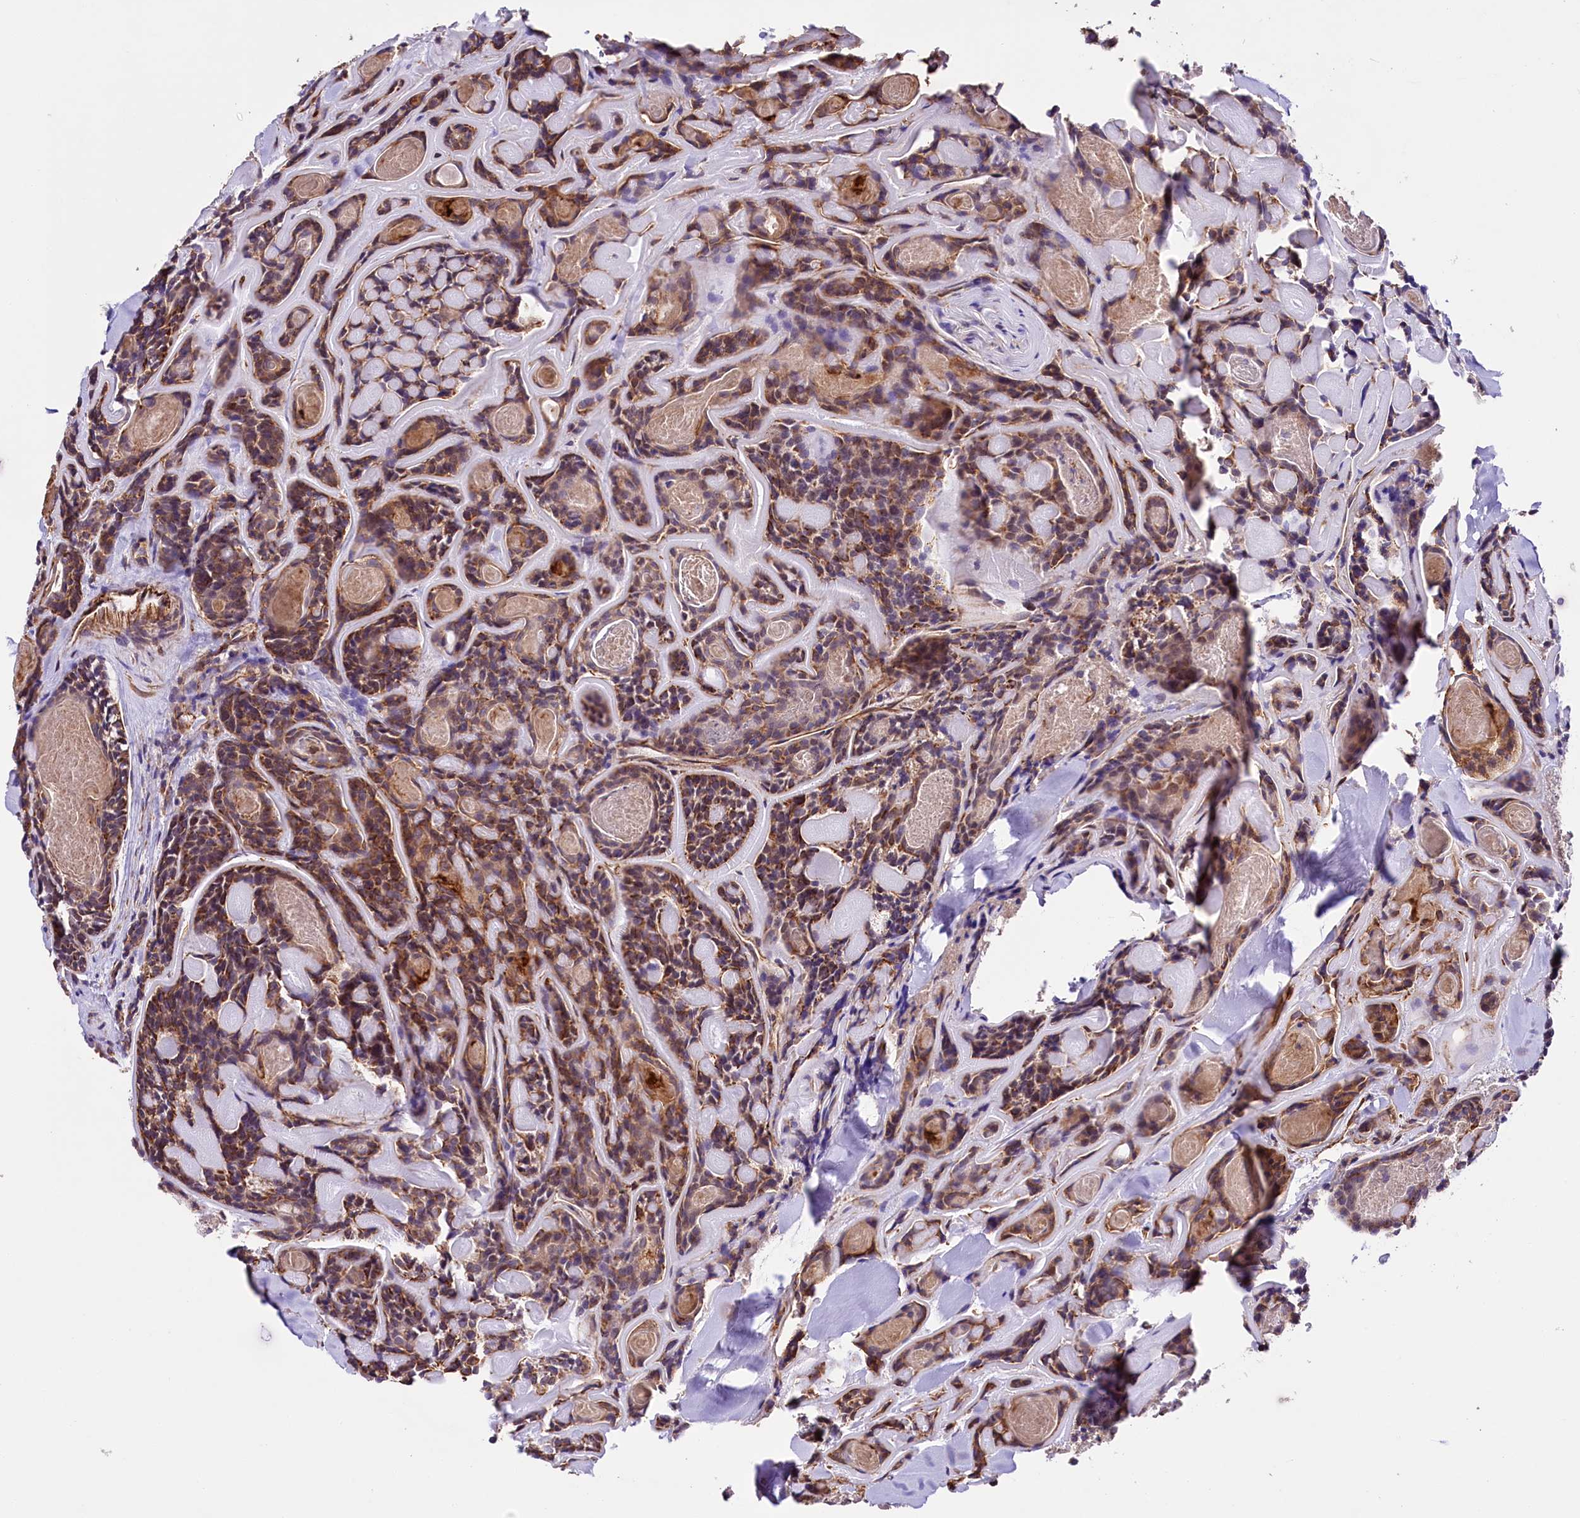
{"staining": {"intensity": "moderate", "quantity": ">75%", "location": "cytoplasmic/membranous"}, "tissue": "head and neck cancer", "cell_type": "Tumor cells", "image_type": "cancer", "snomed": [{"axis": "morphology", "description": "Adenocarcinoma, NOS"}, {"axis": "topography", "description": "Salivary gland"}, {"axis": "topography", "description": "Head-Neck"}], "caption": "Protein staining of head and neck cancer (adenocarcinoma) tissue displays moderate cytoplasmic/membranous staining in about >75% of tumor cells. (Brightfield microscopy of DAB IHC at high magnification).", "gene": "TTC12", "patient": {"sex": "female", "age": 63}}